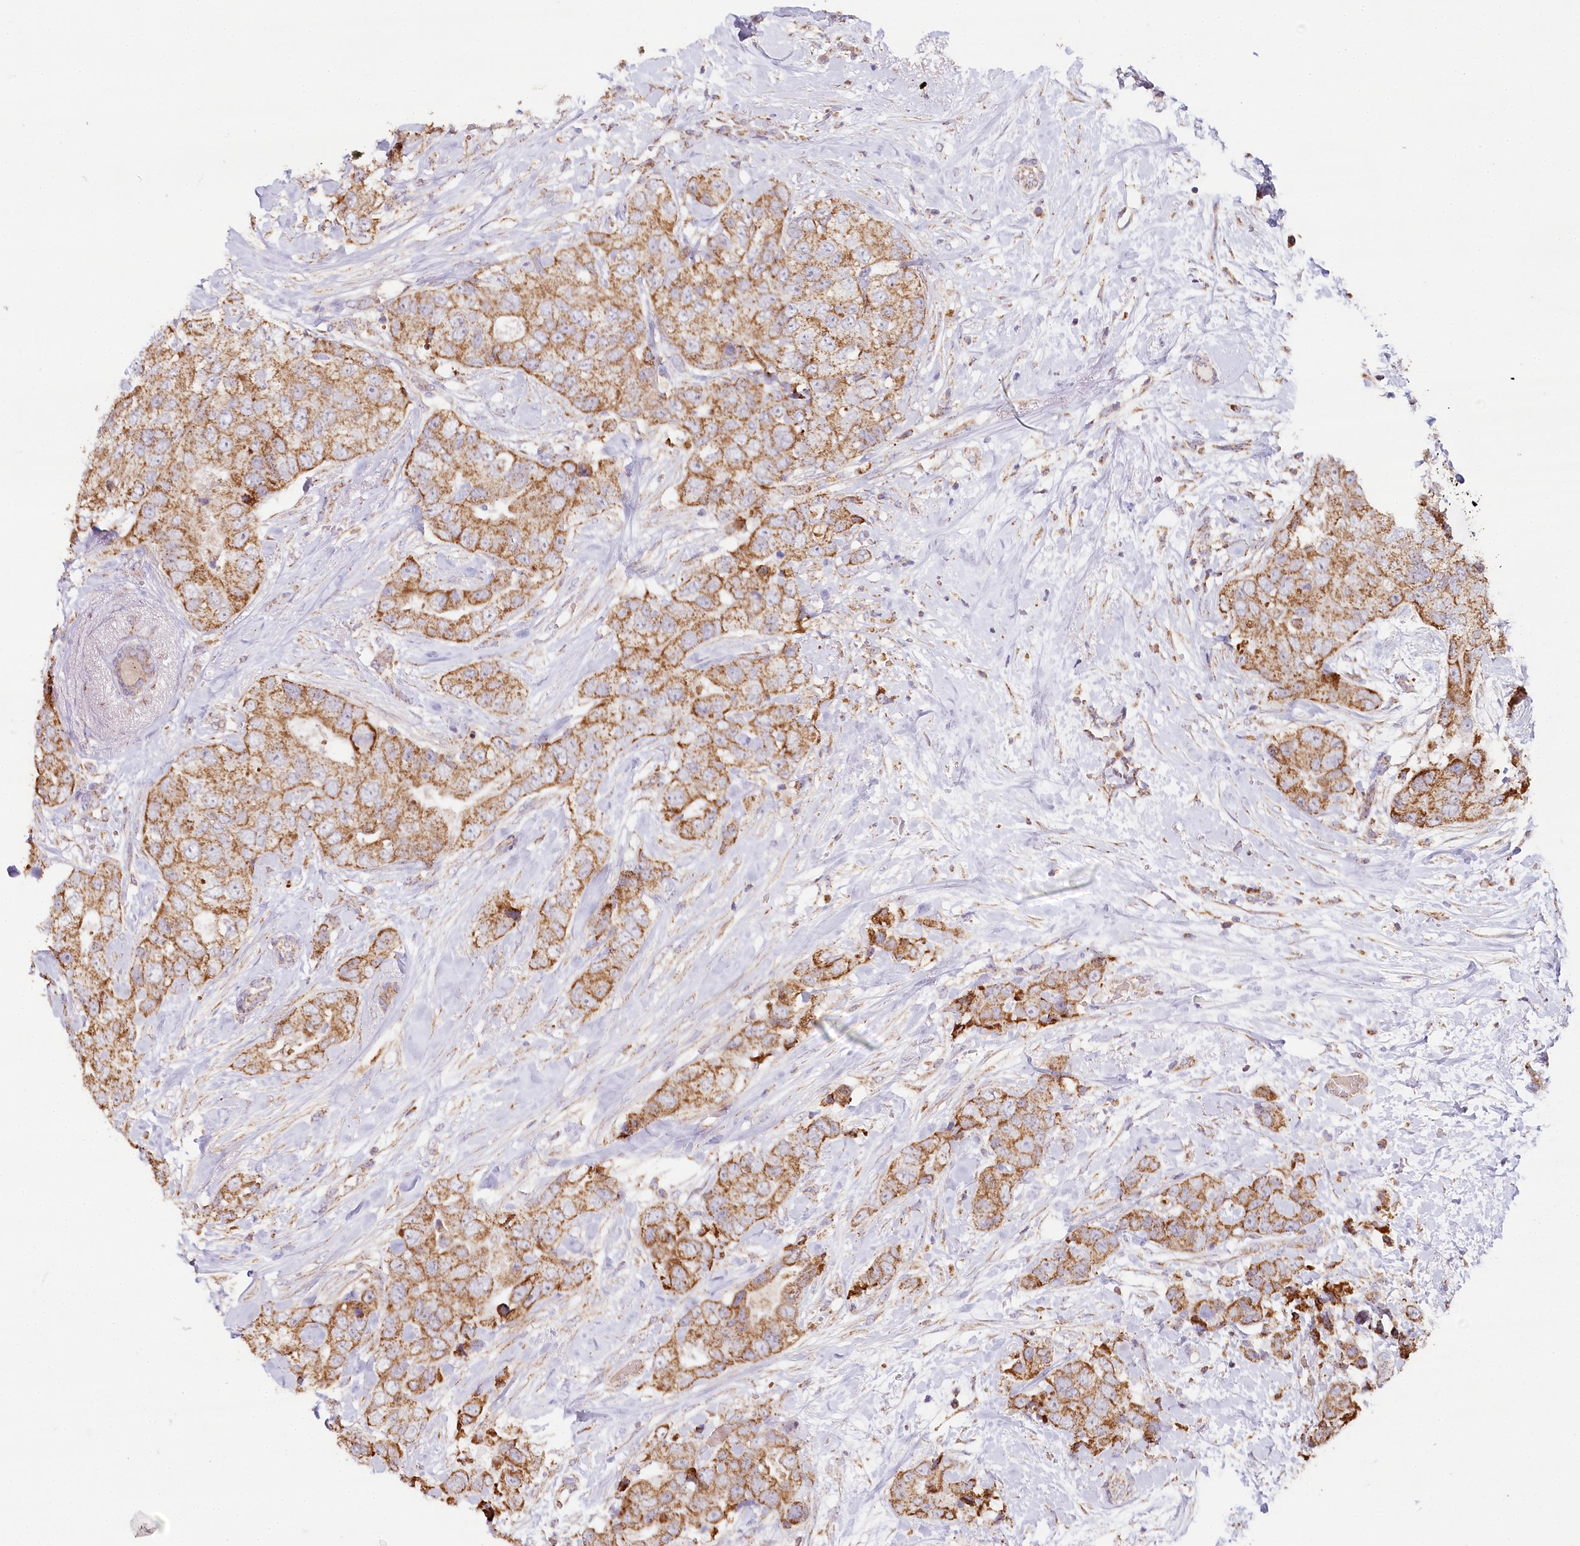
{"staining": {"intensity": "moderate", "quantity": ">75%", "location": "cytoplasmic/membranous"}, "tissue": "breast cancer", "cell_type": "Tumor cells", "image_type": "cancer", "snomed": [{"axis": "morphology", "description": "Duct carcinoma"}, {"axis": "topography", "description": "Breast"}], "caption": "Intraductal carcinoma (breast) stained with DAB (3,3'-diaminobenzidine) IHC demonstrates medium levels of moderate cytoplasmic/membranous positivity in approximately >75% of tumor cells.", "gene": "MMP25", "patient": {"sex": "female", "age": 62}}